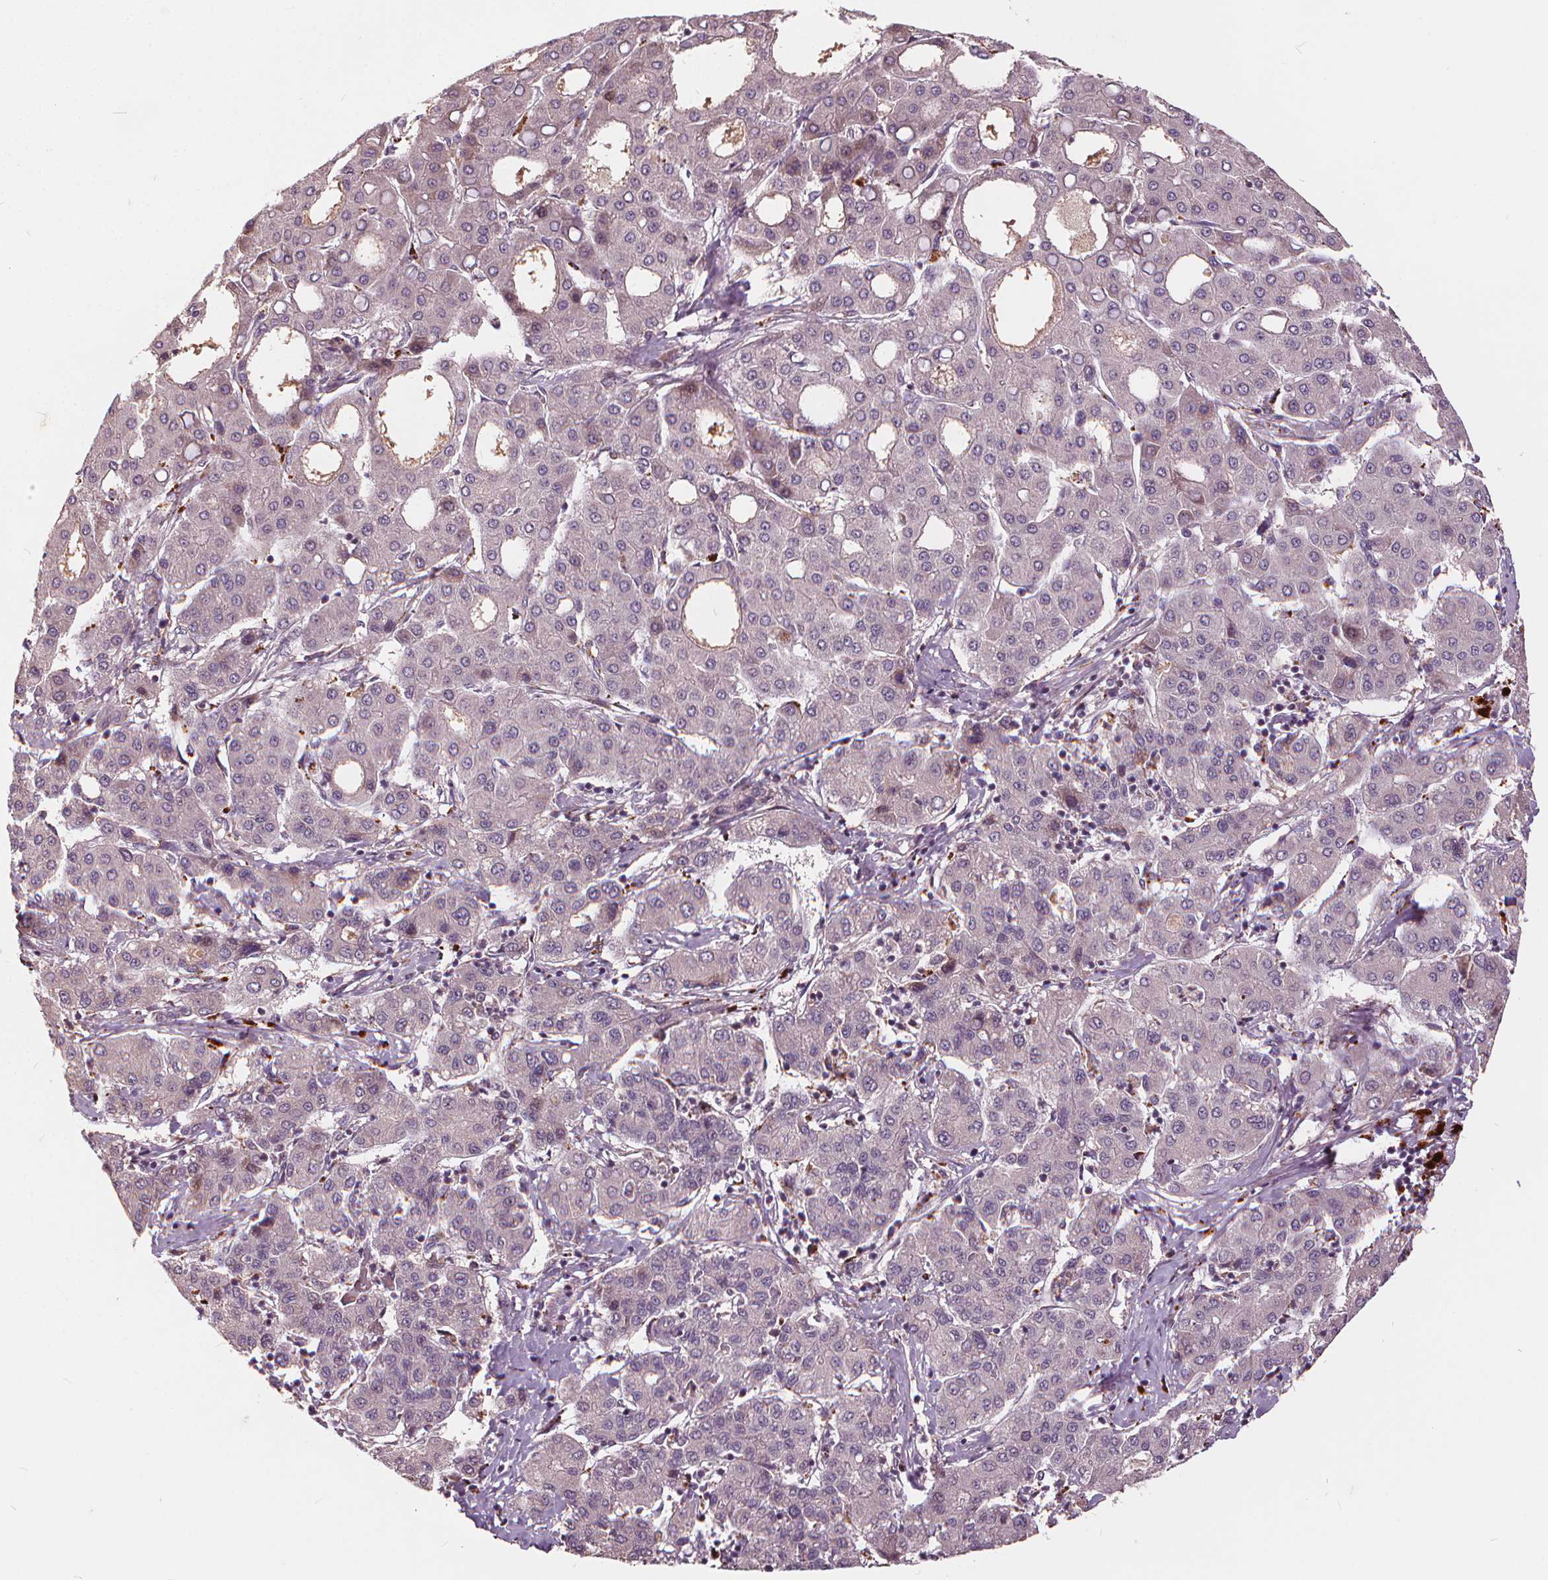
{"staining": {"intensity": "negative", "quantity": "none", "location": "none"}, "tissue": "liver cancer", "cell_type": "Tumor cells", "image_type": "cancer", "snomed": [{"axis": "morphology", "description": "Carcinoma, Hepatocellular, NOS"}, {"axis": "topography", "description": "Liver"}], "caption": "Human liver cancer (hepatocellular carcinoma) stained for a protein using immunohistochemistry shows no positivity in tumor cells.", "gene": "IPO13", "patient": {"sex": "male", "age": 65}}